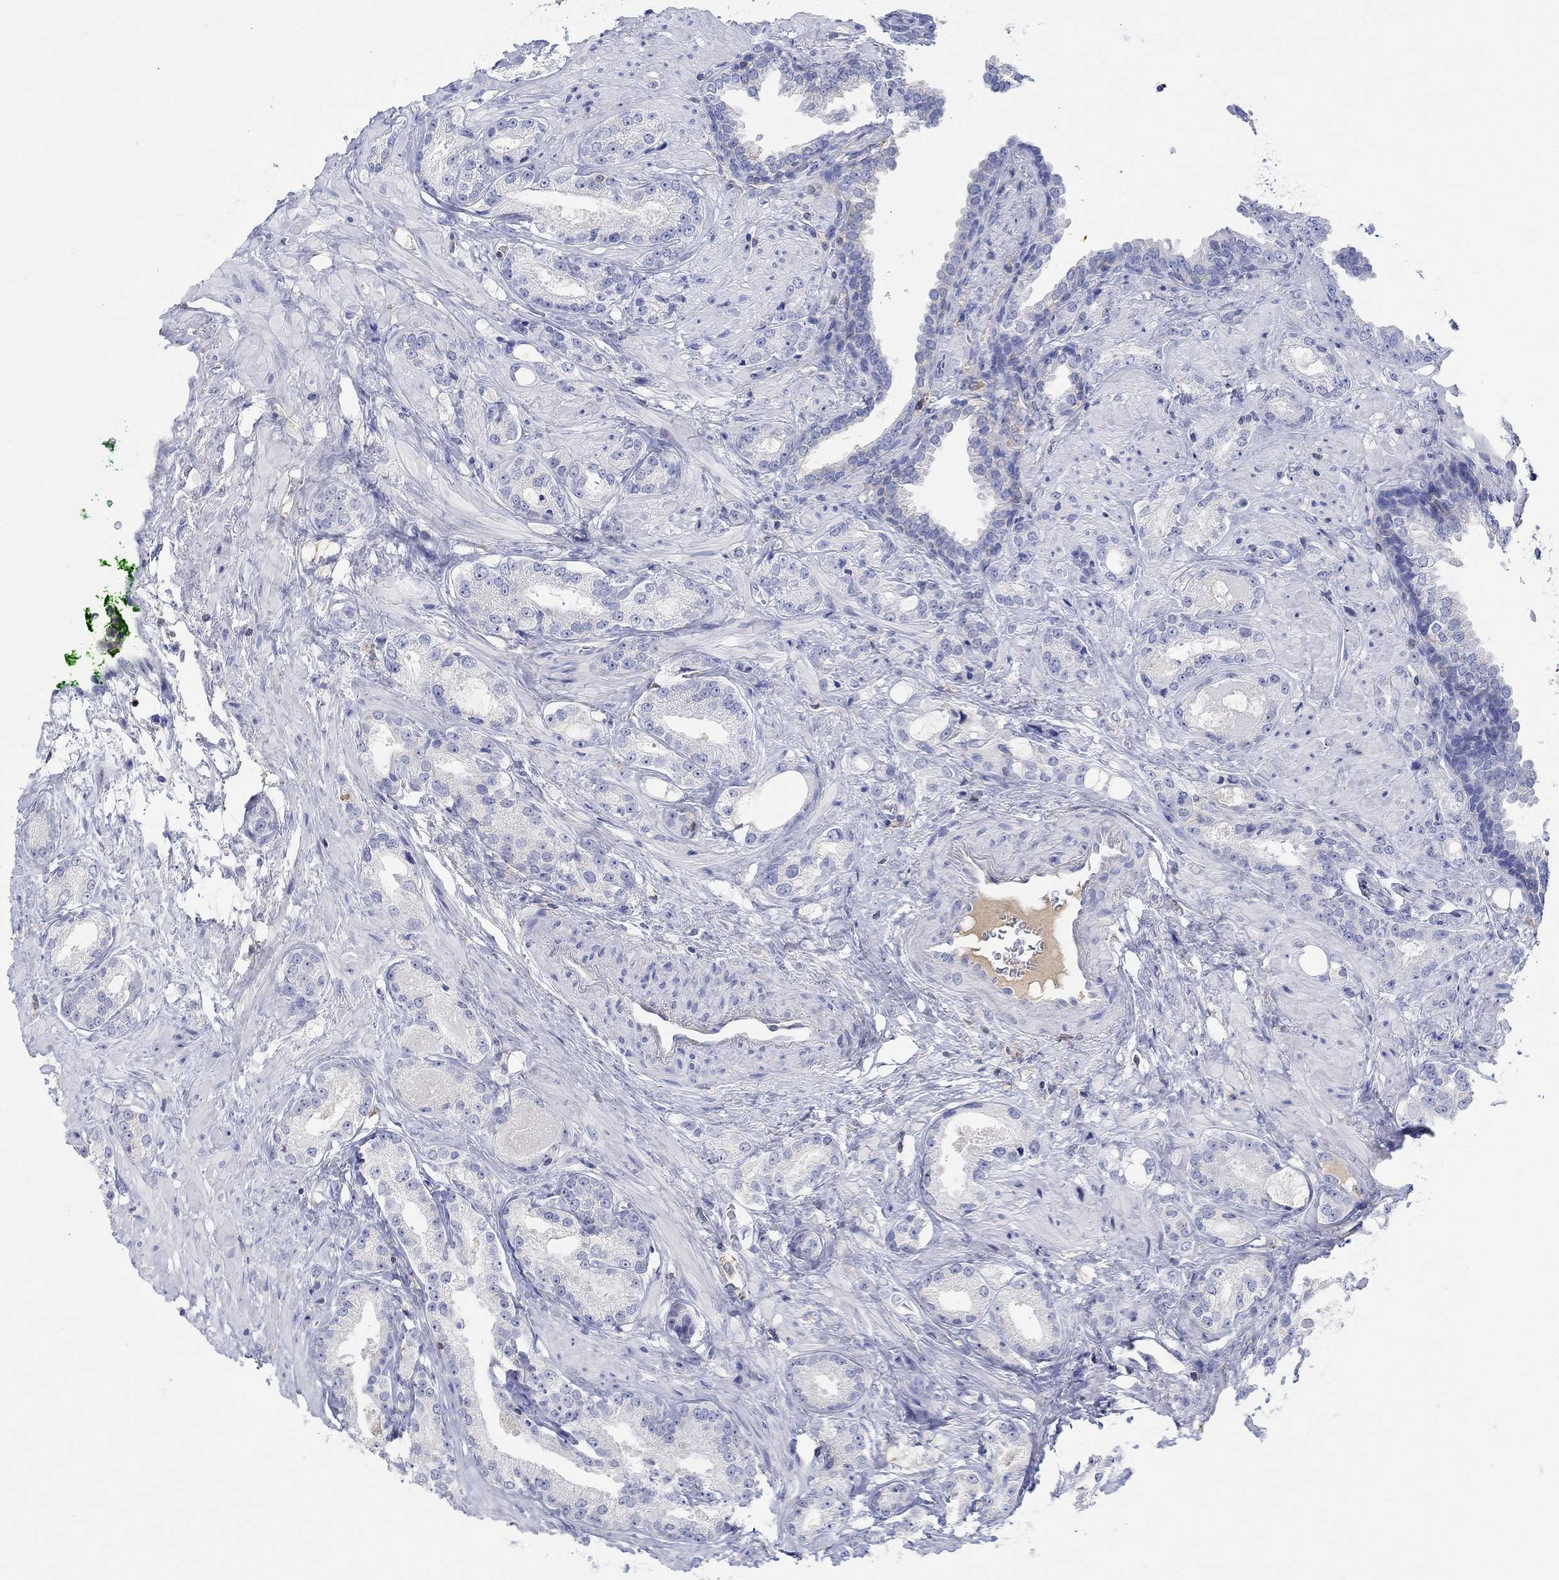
{"staining": {"intensity": "negative", "quantity": "none", "location": "none"}, "tissue": "prostate cancer", "cell_type": "Tumor cells", "image_type": "cancer", "snomed": [{"axis": "morphology", "description": "Adenocarcinoma, Low grade"}, {"axis": "topography", "description": "Prostate"}], "caption": "A high-resolution image shows immunohistochemistry staining of prostate cancer, which reveals no significant staining in tumor cells.", "gene": "GCM1", "patient": {"sex": "male", "age": 68}}